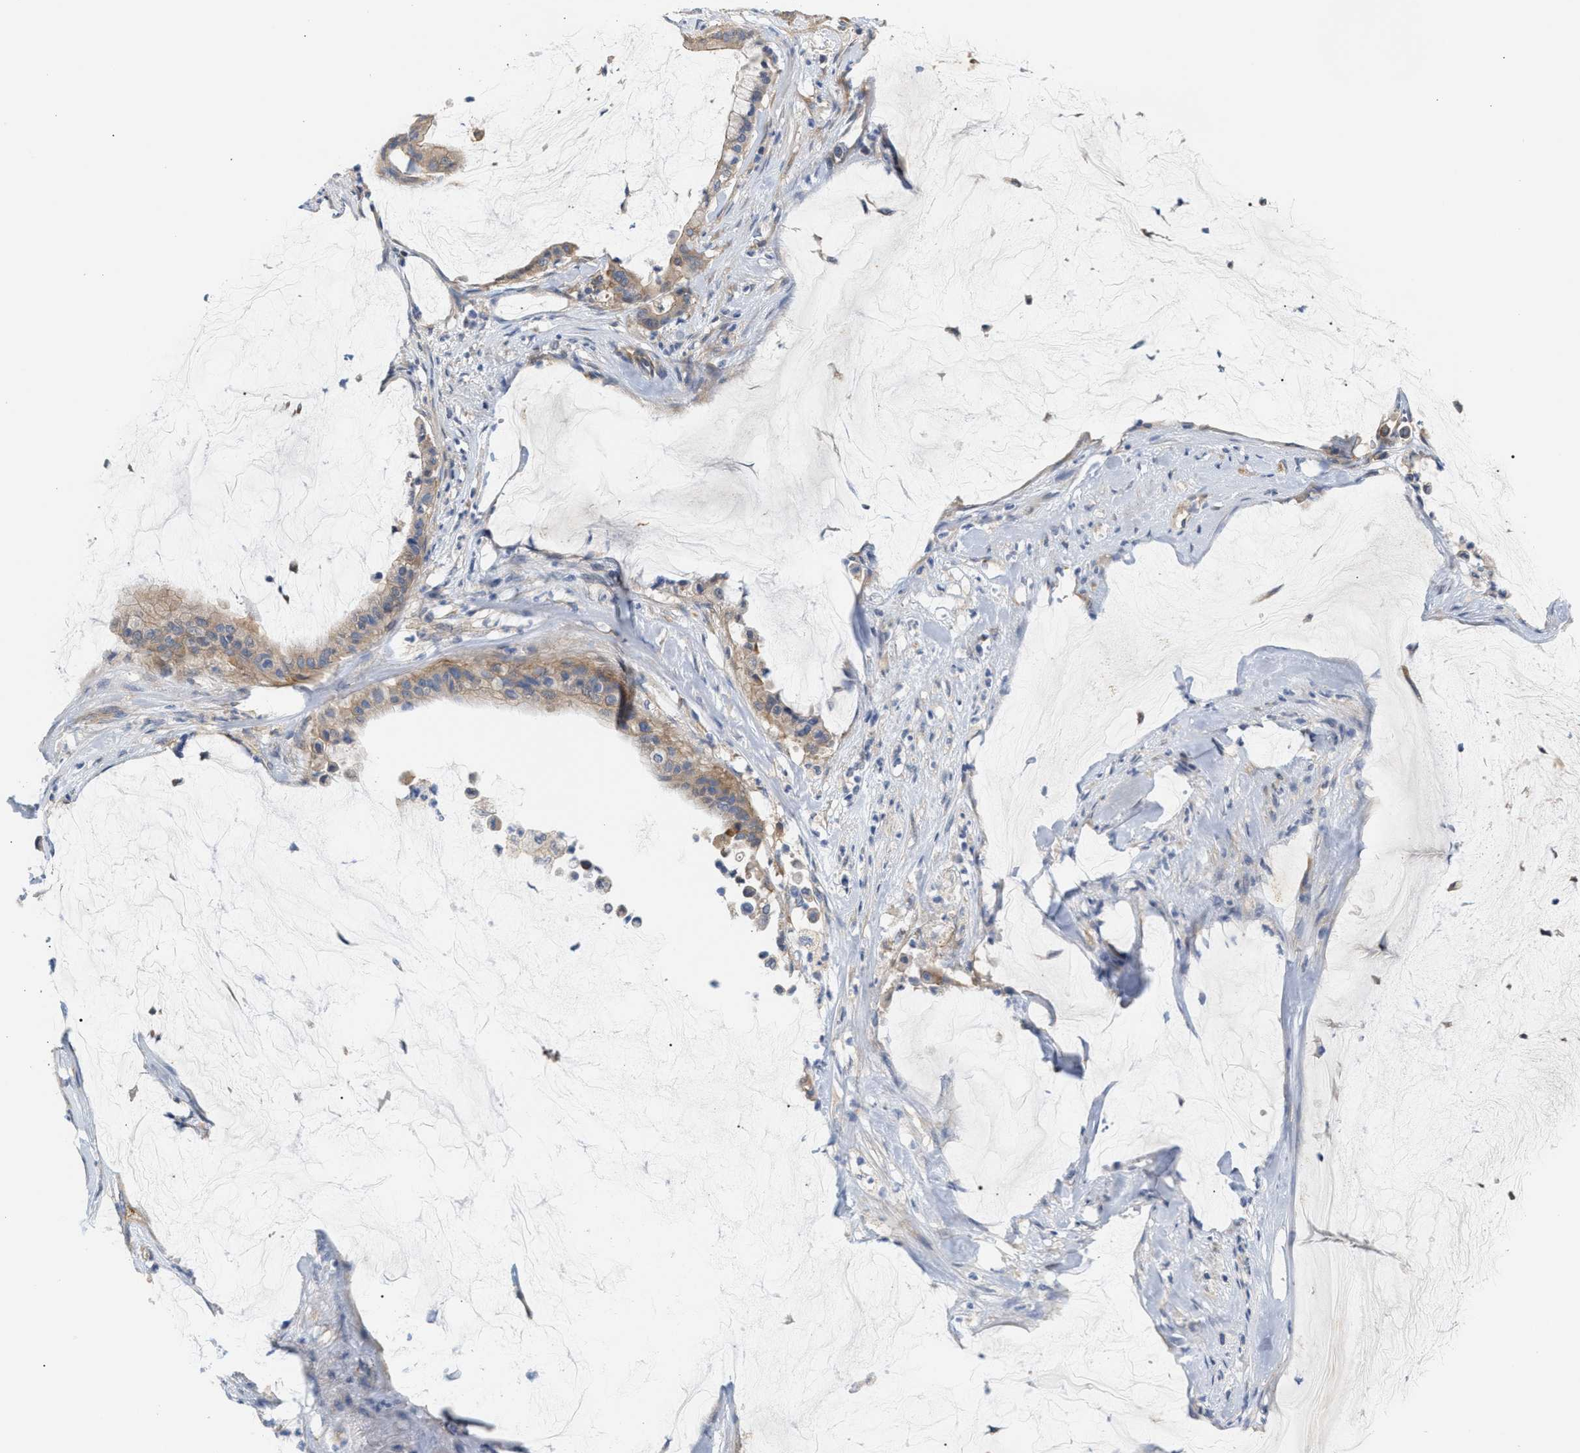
{"staining": {"intensity": "weak", "quantity": ">75%", "location": "cytoplasmic/membranous"}, "tissue": "pancreatic cancer", "cell_type": "Tumor cells", "image_type": "cancer", "snomed": [{"axis": "morphology", "description": "Adenocarcinoma, NOS"}, {"axis": "topography", "description": "Pancreas"}], "caption": "Immunohistochemical staining of human pancreatic adenocarcinoma displays low levels of weak cytoplasmic/membranous protein staining in approximately >75% of tumor cells. (Stains: DAB (3,3'-diaminobenzidine) in brown, nuclei in blue, Microscopy: brightfield microscopy at high magnification).", "gene": "LRCH1", "patient": {"sex": "male", "age": 41}}